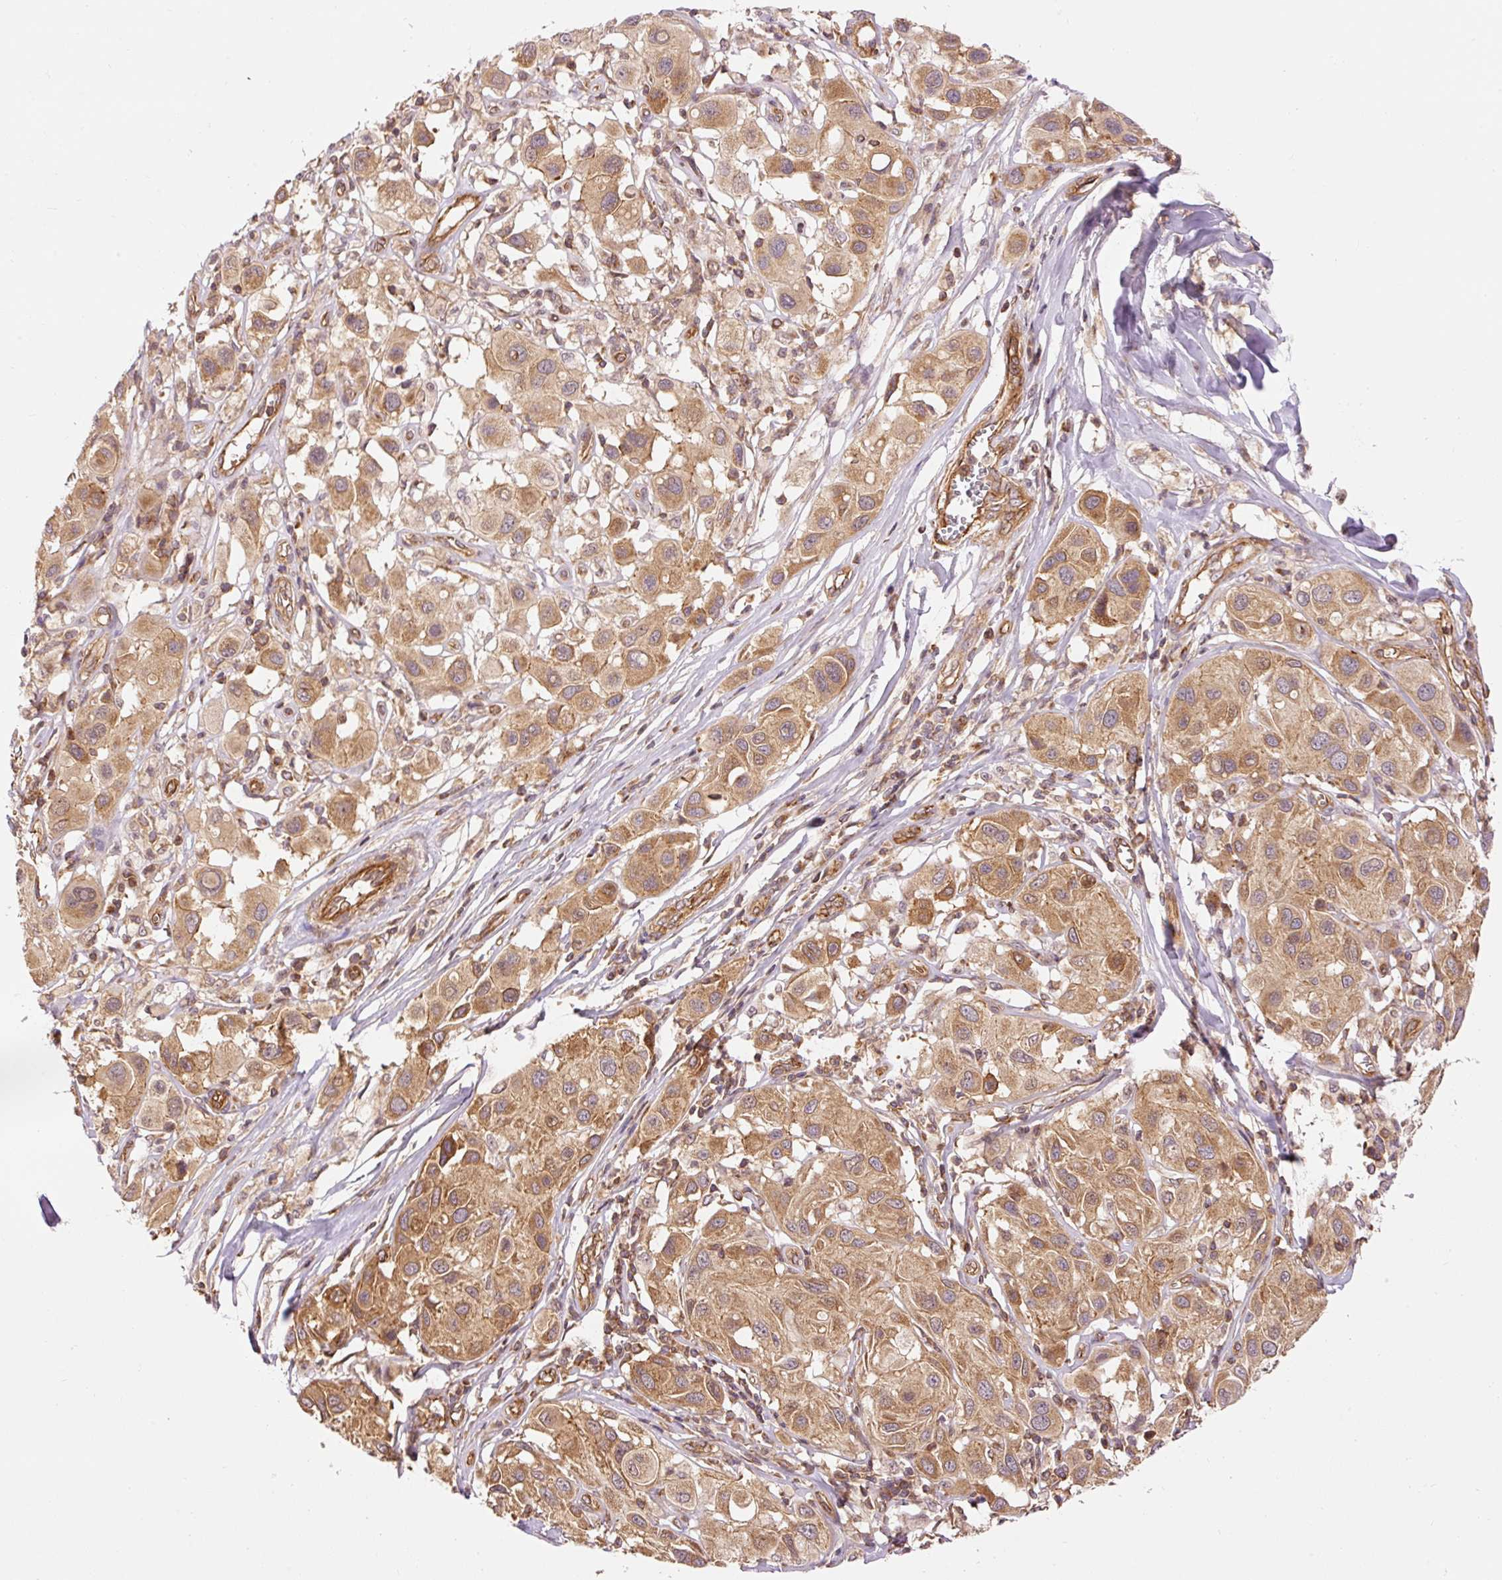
{"staining": {"intensity": "moderate", "quantity": ">75%", "location": "cytoplasmic/membranous"}, "tissue": "melanoma", "cell_type": "Tumor cells", "image_type": "cancer", "snomed": [{"axis": "morphology", "description": "Malignant melanoma, Metastatic site"}, {"axis": "topography", "description": "Skin"}], "caption": "Tumor cells display moderate cytoplasmic/membranous staining in approximately >75% of cells in malignant melanoma (metastatic site).", "gene": "ADCY4", "patient": {"sex": "male", "age": 41}}